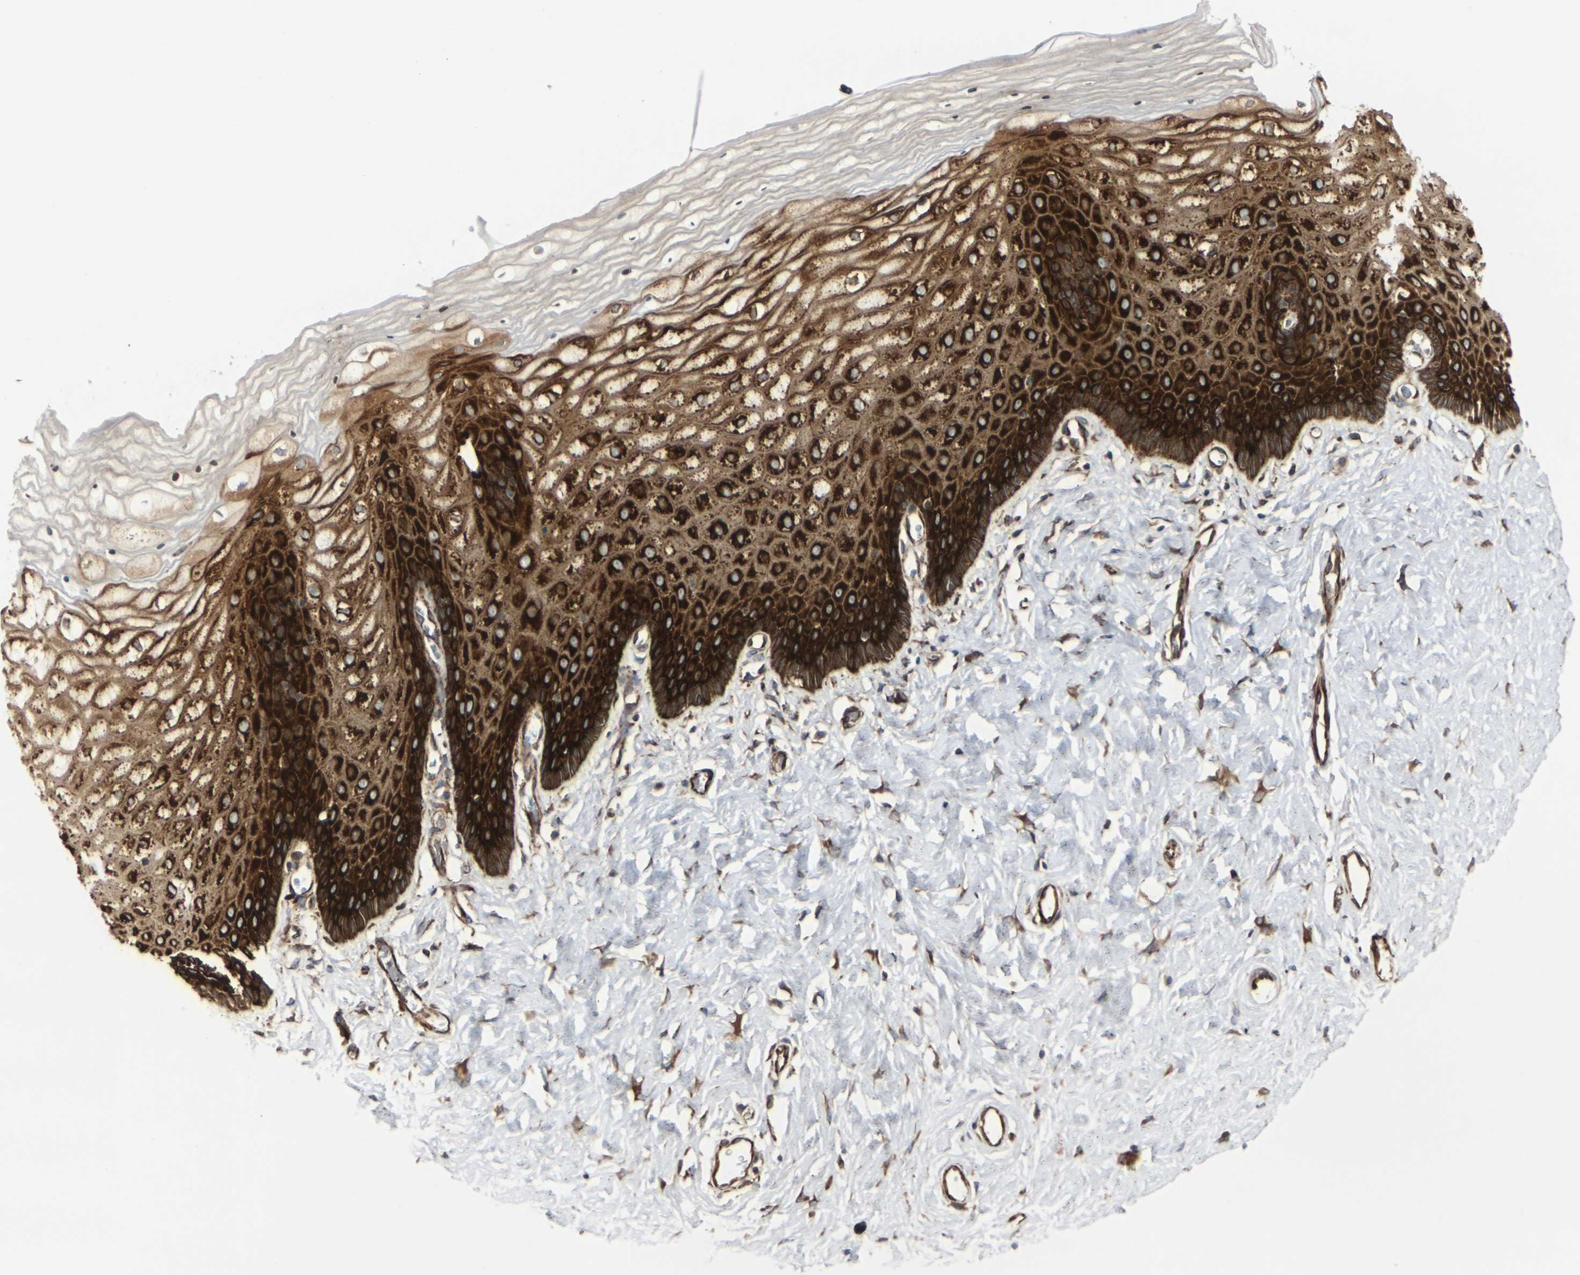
{"staining": {"intensity": "strong", "quantity": ">75%", "location": "cytoplasmic/membranous"}, "tissue": "cervix", "cell_type": "Glandular cells", "image_type": "normal", "snomed": [{"axis": "morphology", "description": "Normal tissue, NOS"}, {"axis": "topography", "description": "Cervix"}], "caption": "Immunohistochemistry (IHC) of normal human cervix reveals high levels of strong cytoplasmic/membranous expression in about >75% of glandular cells. The staining is performed using DAB (3,3'-diaminobenzidine) brown chromogen to label protein expression. The nuclei are counter-stained blue using hematoxylin.", "gene": "MARCHF2", "patient": {"sex": "female", "age": 55}}